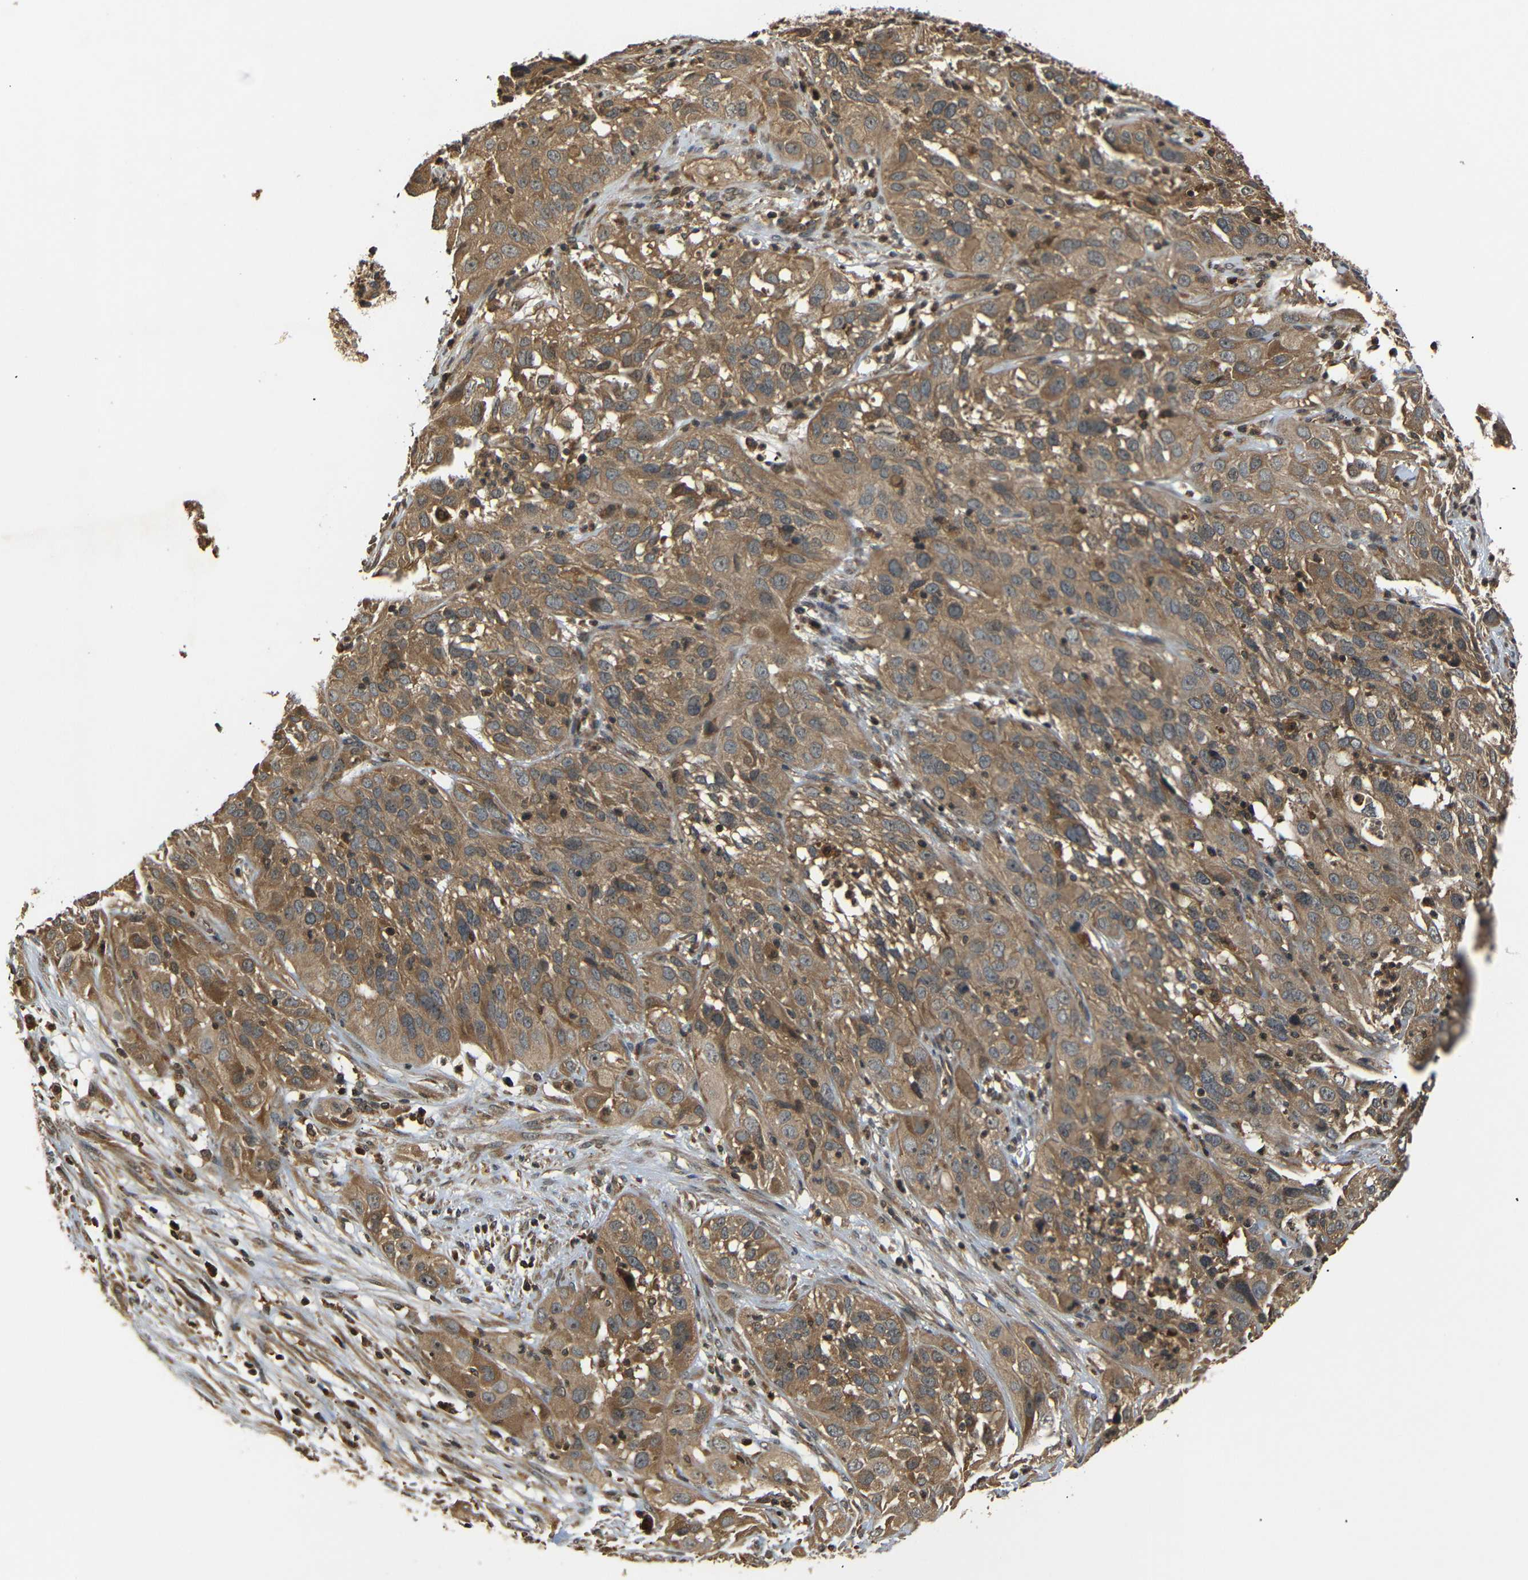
{"staining": {"intensity": "moderate", "quantity": ">75%", "location": "cytoplasmic/membranous"}, "tissue": "cervical cancer", "cell_type": "Tumor cells", "image_type": "cancer", "snomed": [{"axis": "morphology", "description": "Squamous cell carcinoma, NOS"}, {"axis": "topography", "description": "Cervix"}], "caption": "IHC (DAB) staining of cervical cancer shows moderate cytoplasmic/membranous protein positivity in about >75% of tumor cells.", "gene": "TANK", "patient": {"sex": "female", "age": 32}}